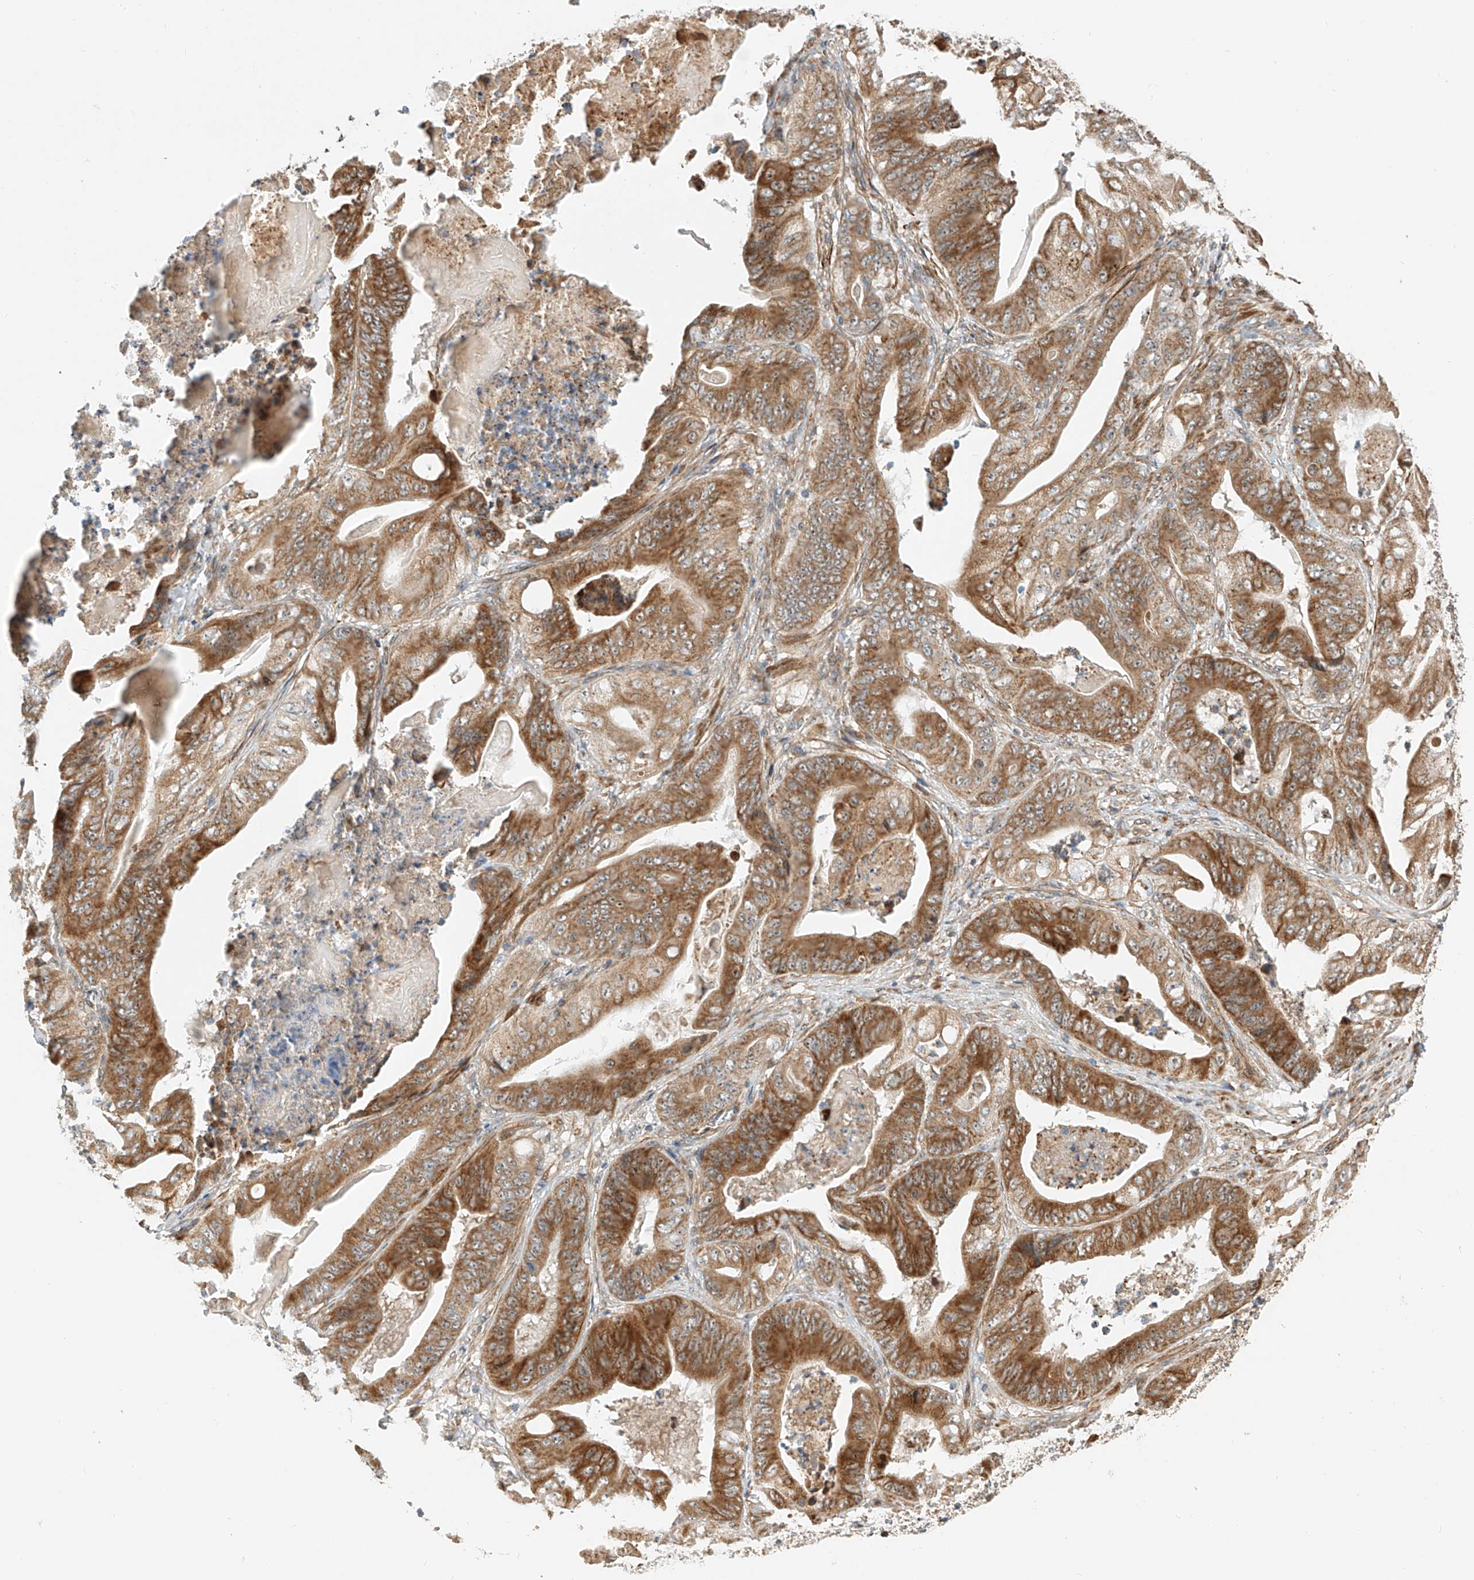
{"staining": {"intensity": "strong", "quantity": ">75%", "location": "cytoplasmic/membranous"}, "tissue": "stomach cancer", "cell_type": "Tumor cells", "image_type": "cancer", "snomed": [{"axis": "morphology", "description": "Adenocarcinoma, NOS"}, {"axis": "topography", "description": "Stomach"}], "caption": "Strong cytoplasmic/membranous positivity for a protein is appreciated in about >75% of tumor cells of stomach adenocarcinoma using immunohistochemistry.", "gene": "CPAMD8", "patient": {"sex": "female", "age": 73}}